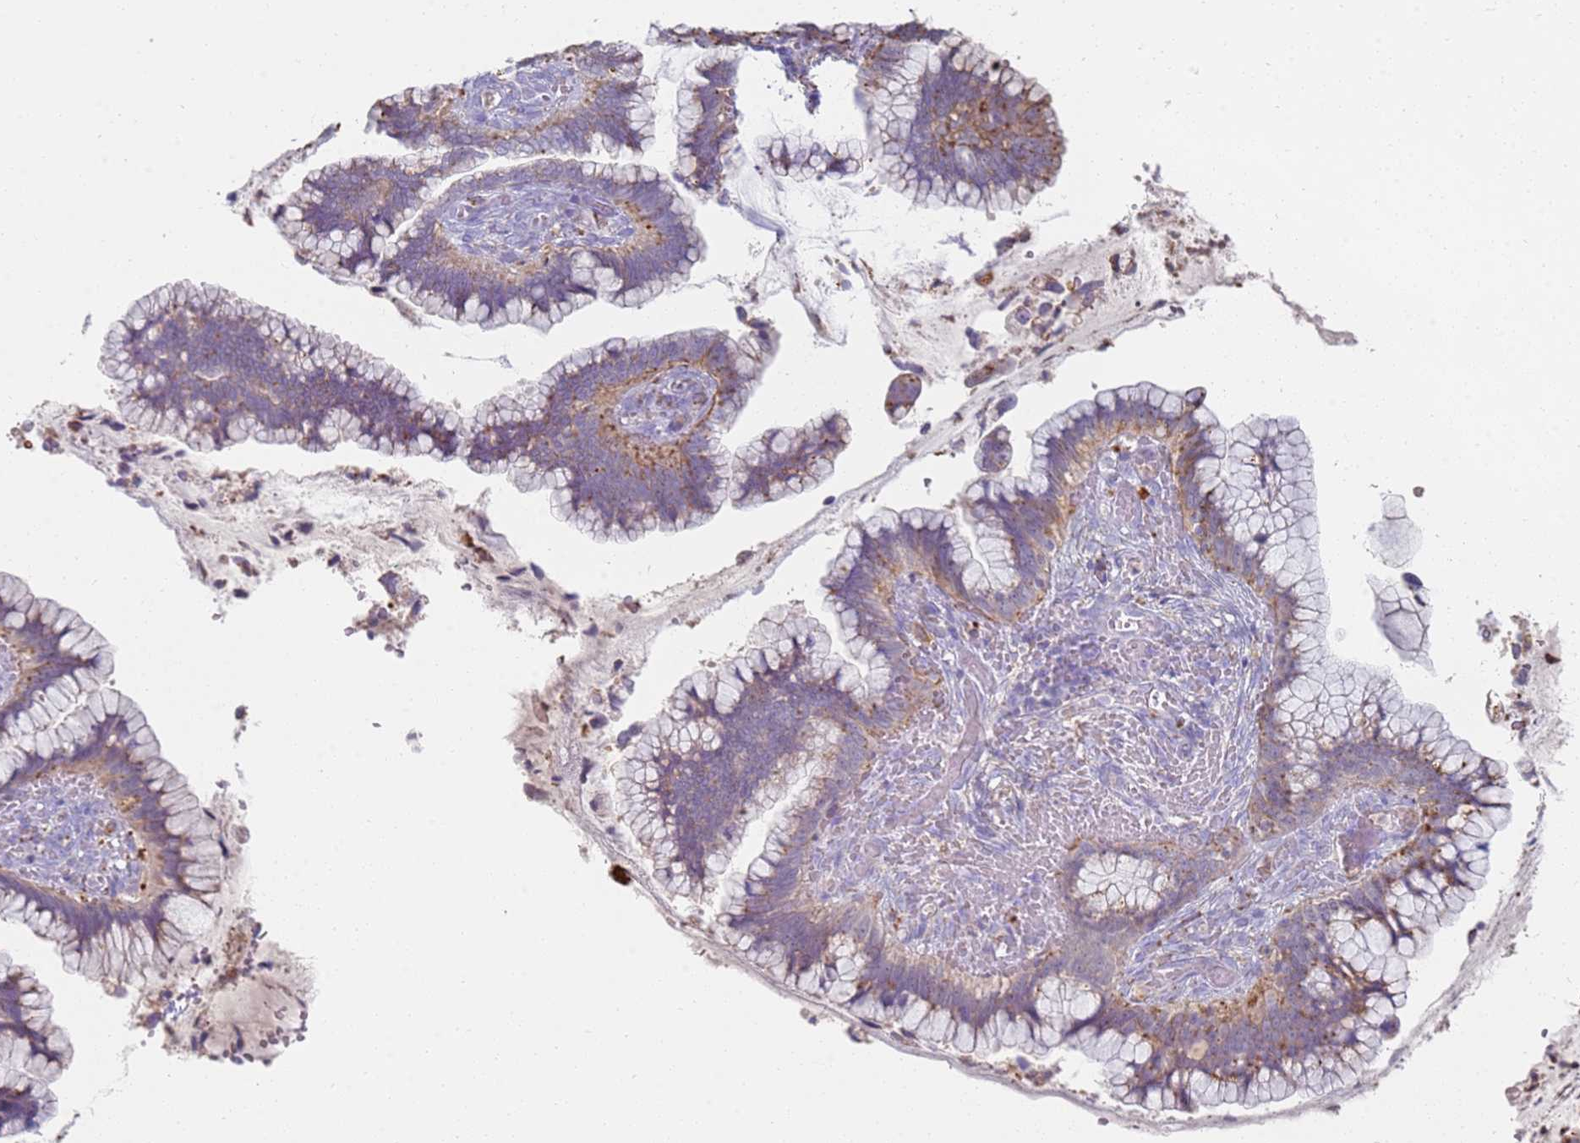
{"staining": {"intensity": "moderate", "quantity": "25%-75%", "location": "cytoplasmic/membranous"}, "tissue": "cervical cancer", "cell_type": "Tumor cells", "image_type": "cancer", "snomed": [{"axis": "morphology", "description": "Adenocarcinoma, NOS"}, {"axis": "topography", "description": "Cervix"}], "caption": "Cervical adenocarcinoma stained for a protein reveals moderate cytoplasmic/membranous positivity in tumor cells.", "gene": "TMEM229B", "patient": {"sex": "female", "age": 44}}